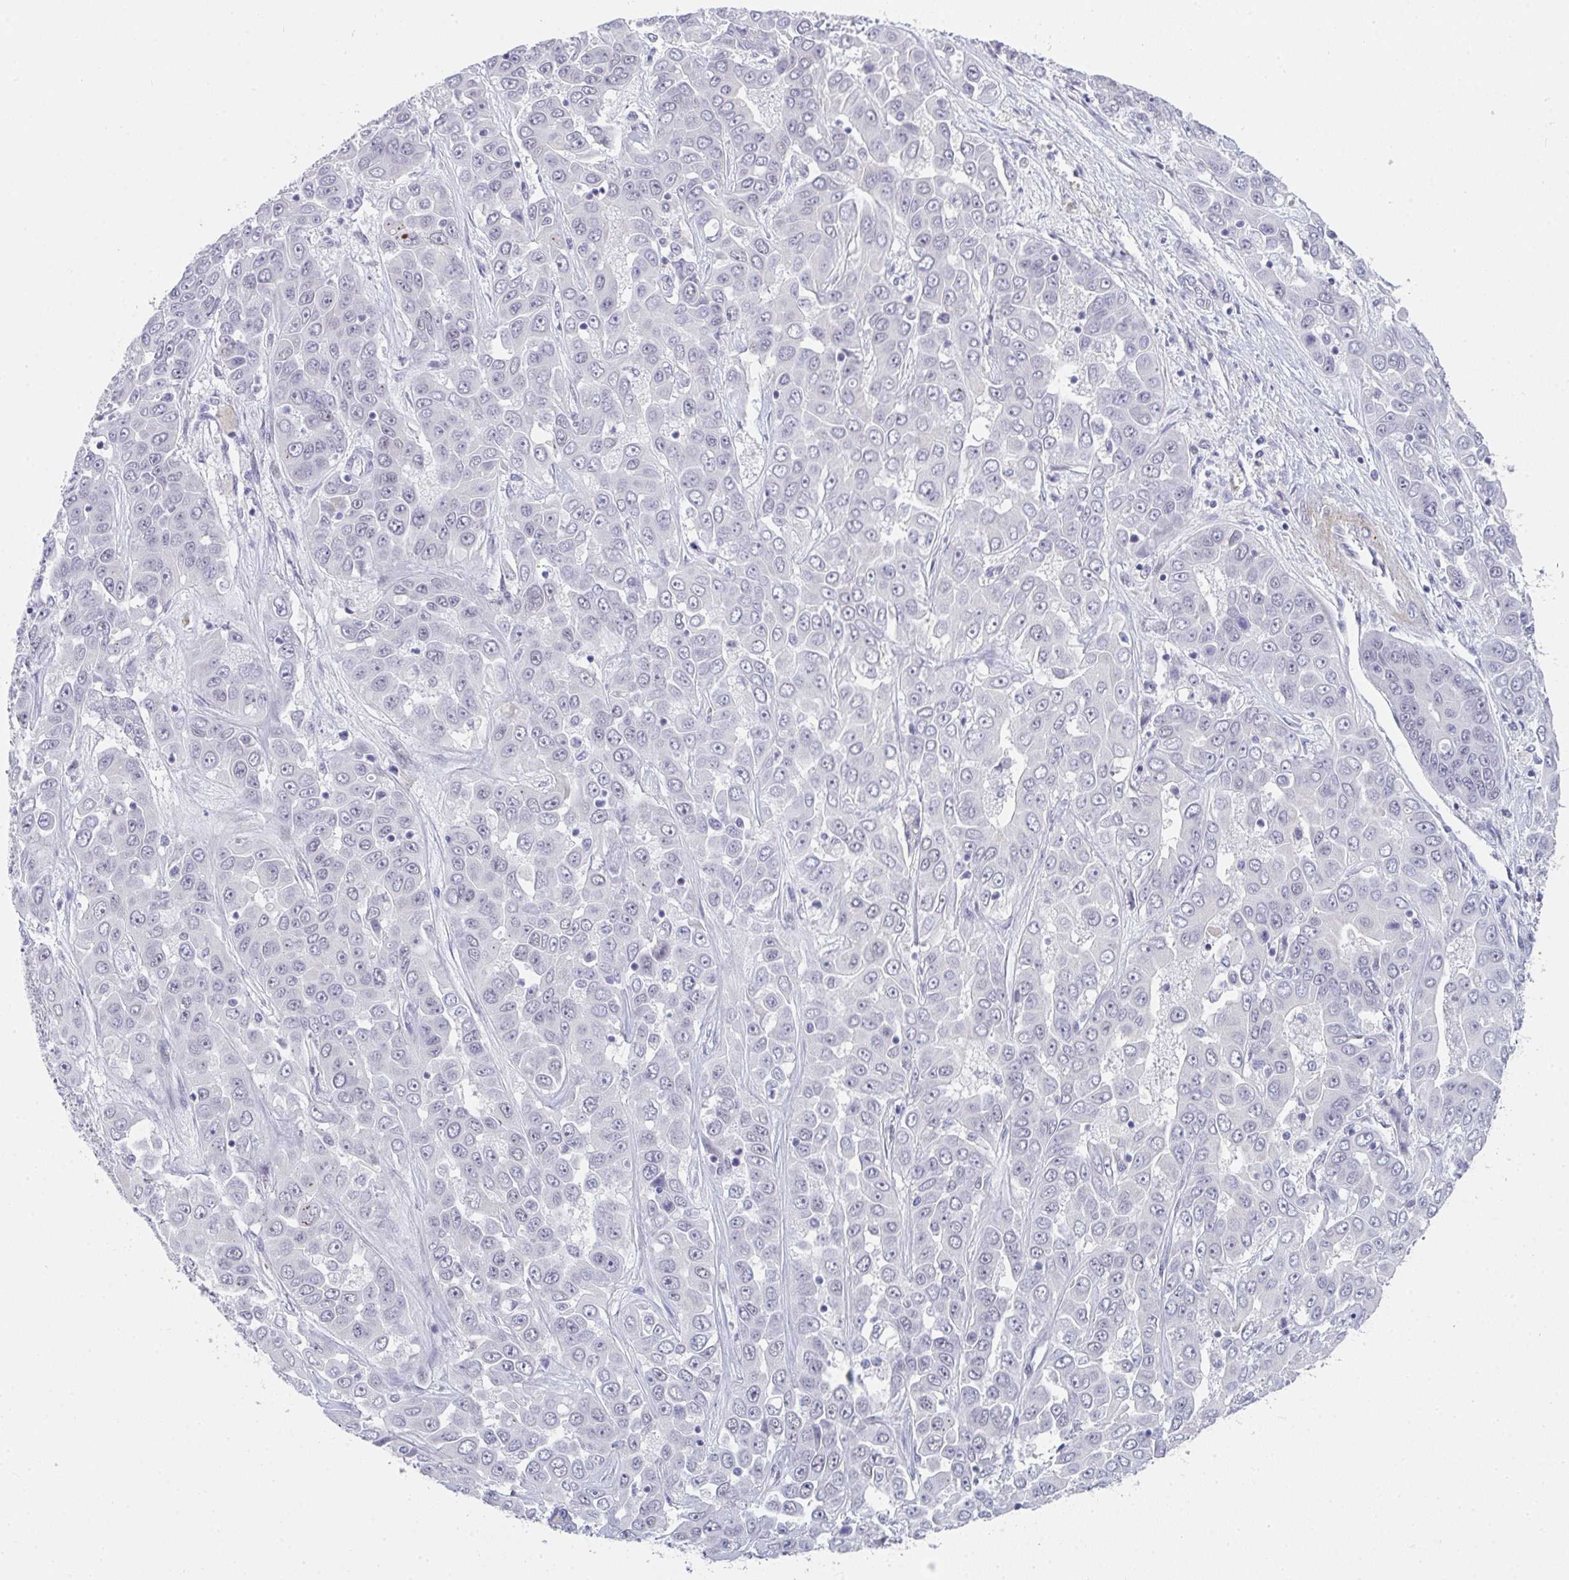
{"staining": {"intensity": "negative", "quantity": "none", "location": "none"}, "tissue": "liver cancer", "cell_type": "Tumor cells", "image_type": "cancer", "snomed": [{"axis": "morphology", "description": "Cholangiocarcinoma"}, {"axis": "topography", "description": "Liver"}], "caption": "Tumor cells show no significant protein positivity in cholangiocarcinoma (liver). (Immunohistochemistry, brightfield microscopy, high magnification).", "gene": "TNMD", "patient": {"sex": "female", "age": 52}}